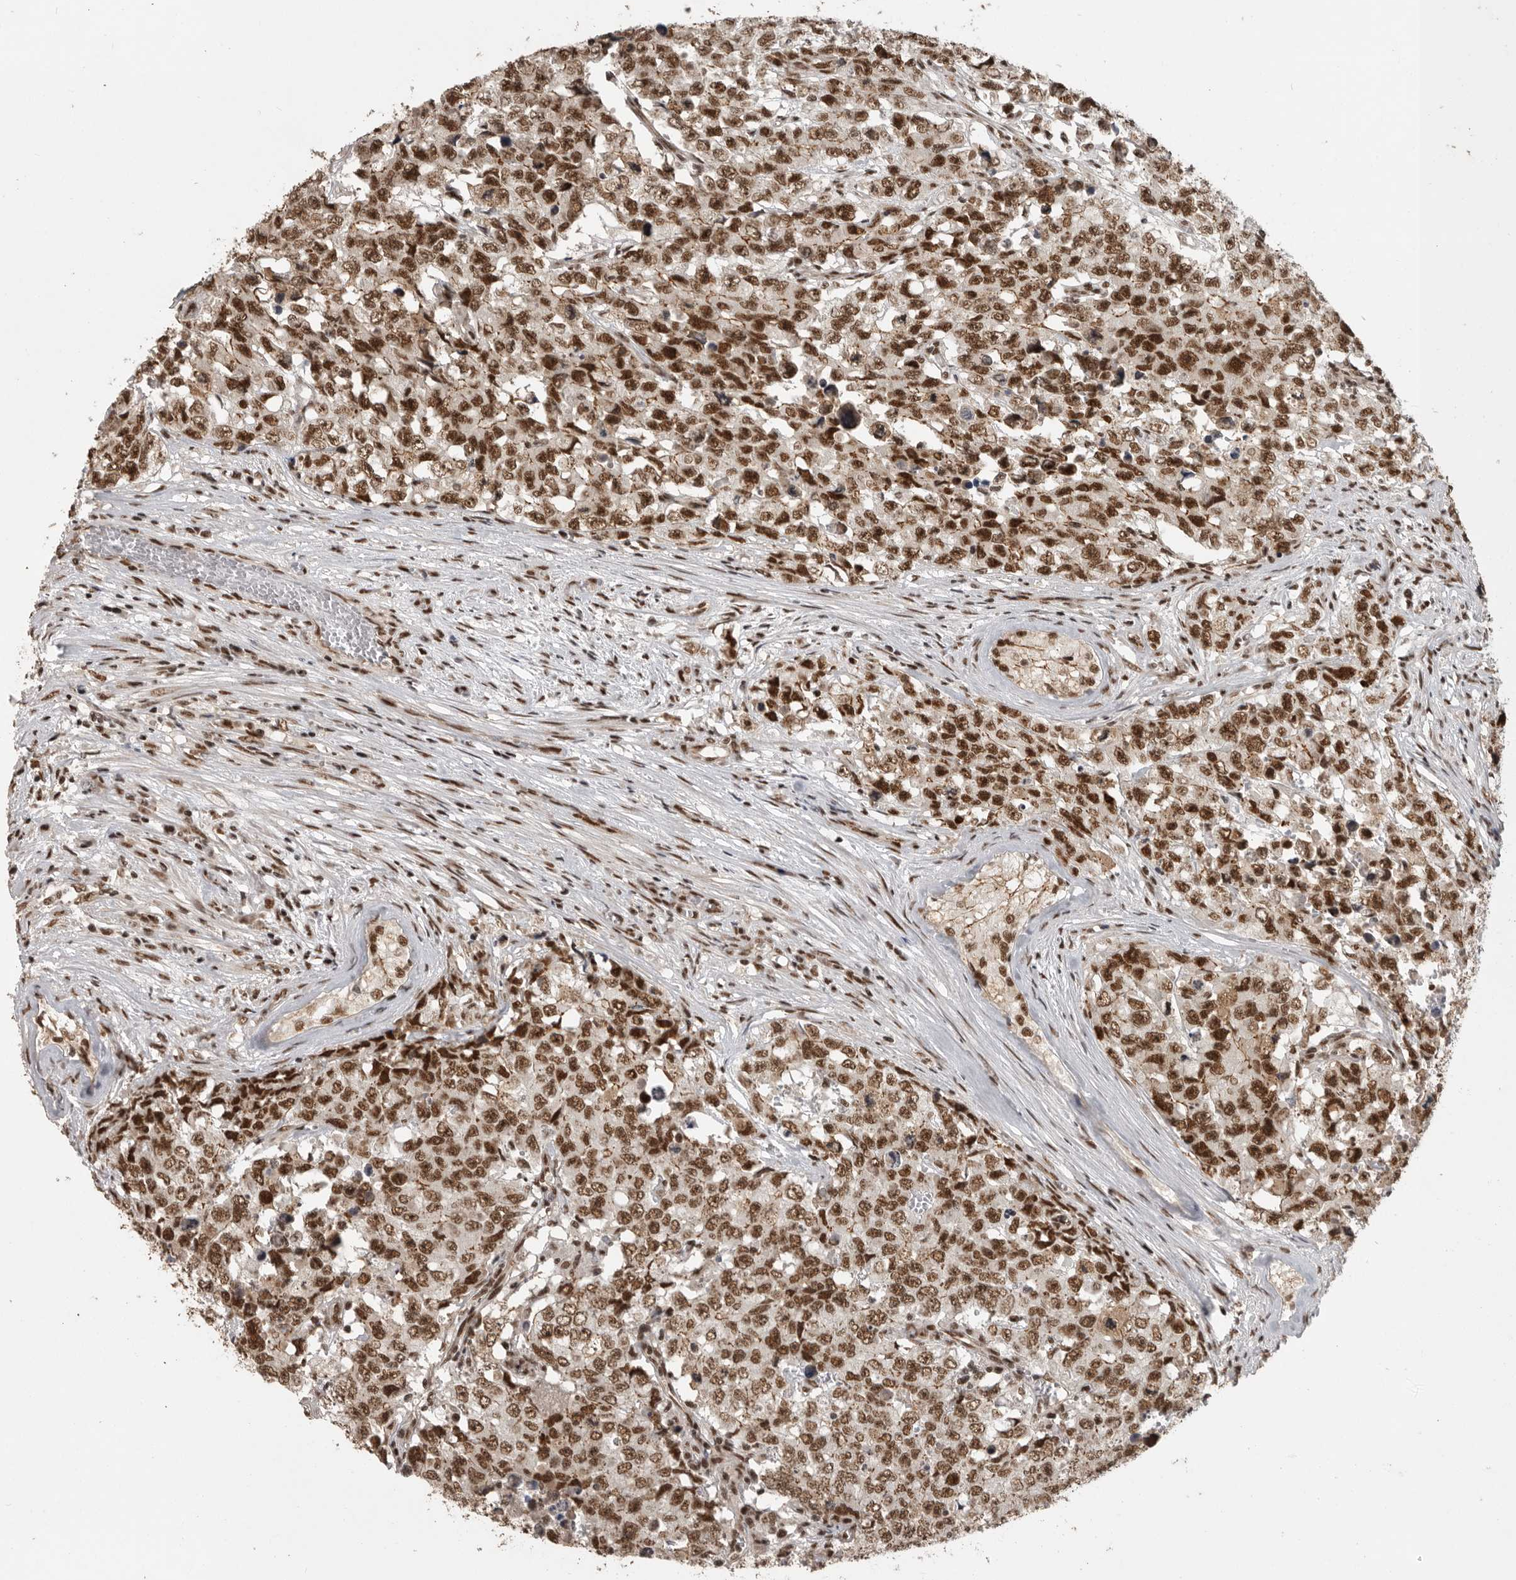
{"staining": {"intensity": "strong", "quantity": ">75%", "location": "nuclear"}, "tissue": "testis cancer", "cell_type": "Tumor cells", "image_type": "cancer", "snomed": [{"axis": "morphology", "description": "Carcinoma, Embryonal, NOS"}, {"axis": "topography", "description": "Testis"}], "caption": "Strong nuclear expression for a protein is identified in about >75% of tumor cells of testis cancer using immunohistochemistry (IHC).", "gene": "CBLL1", "patient": {"sex": "male", "age": 28}}